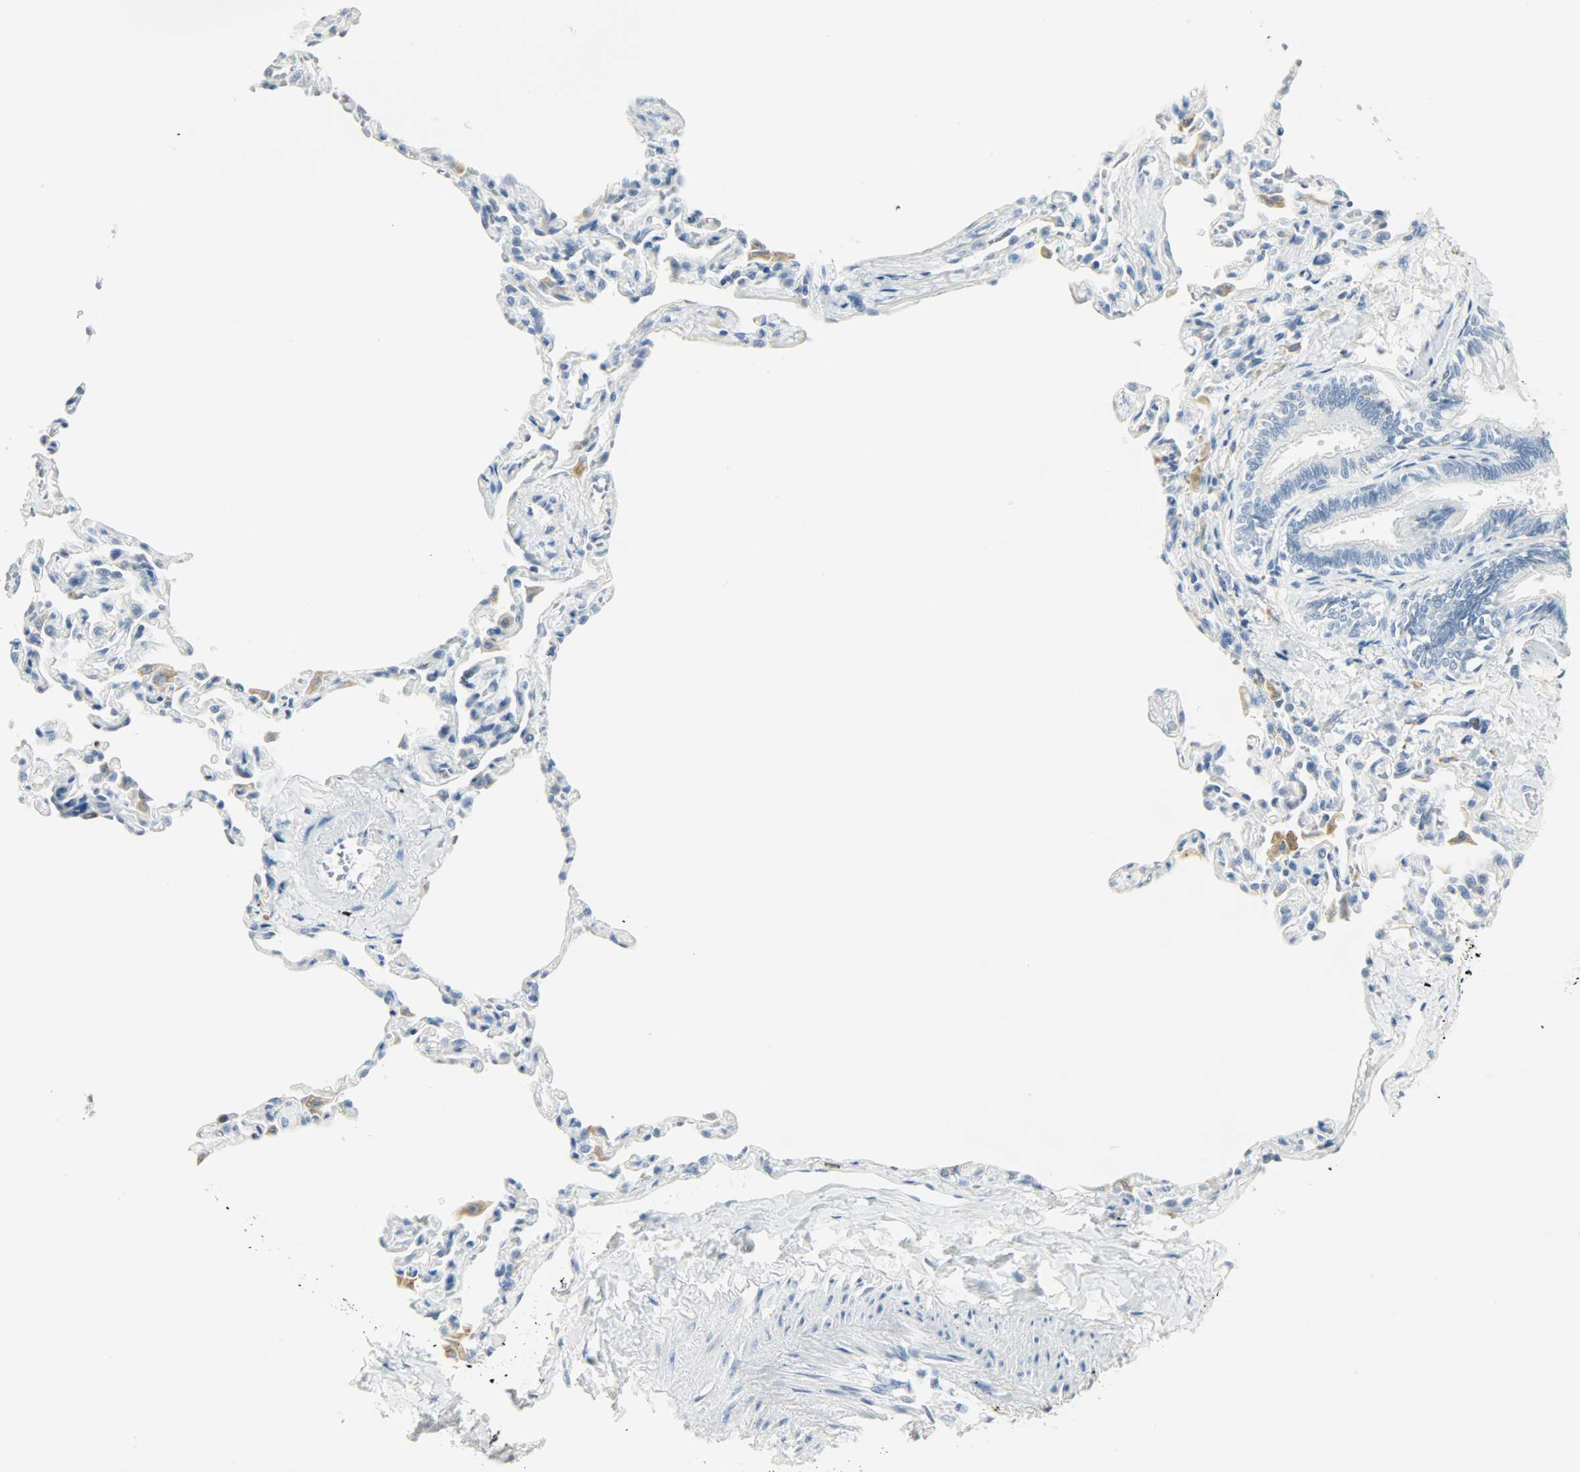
{"staining": {"intensity": "negative", "quantity": "none", "location": "none"}, "tissue": "bronchus", "cell_type": "Respiratory epithelial cells", "image_type": "normal", "snomed": [{"axis": "morphology", "description": "Normal tissue, NOS"}, {"axis": "topography", "description": "Lung"}], "caption": "Respiratory epithelial cells show no significant protein positivity in unremarkable bronchus. (Brightfield microscopy of DAB IHC at high magnification).", "gene": "PTPN6", "patient": {"sex": "male", "age": 64}}